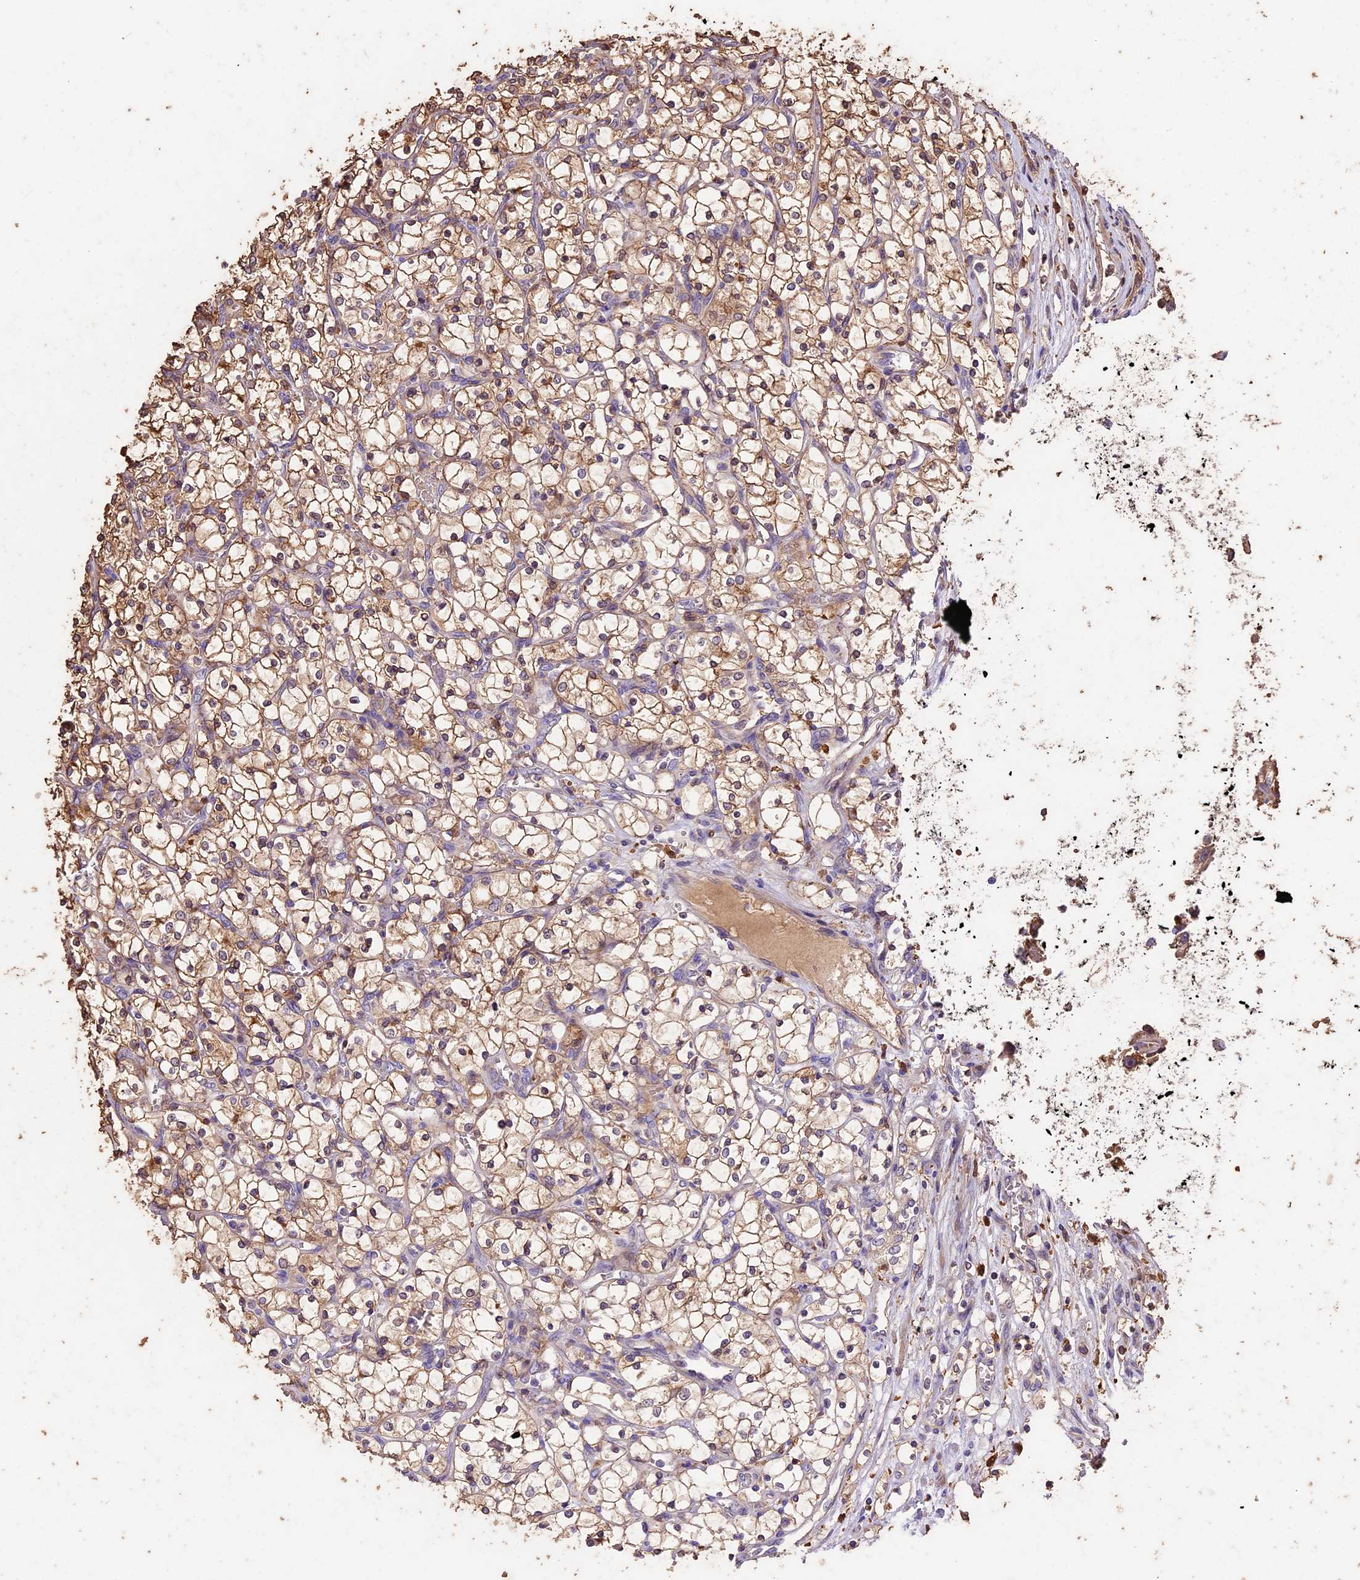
{"staining": {"intensity": "moderate", "quantity": ">75%", "location": "cytoplasmic/membranous"}, "tissue": "renal cancer", "cell_type": "Tumor cells", "image_type": "cancer", "snomed": [{"axis": "morphology", "description": "Adenocarcinoma, NOS"}, {"axis": "topography", "description": "Kidney"}], "caption": "Immunohistochemistry (IHC) micrograph of renal cancer stained for a protein (brown), which displays medium levels of moderate cytoplasmic/membranous expression in approximately >75% of tumor cells.", "gene": "CRLF1", "patient": {"sex": "female", "age": 69}}